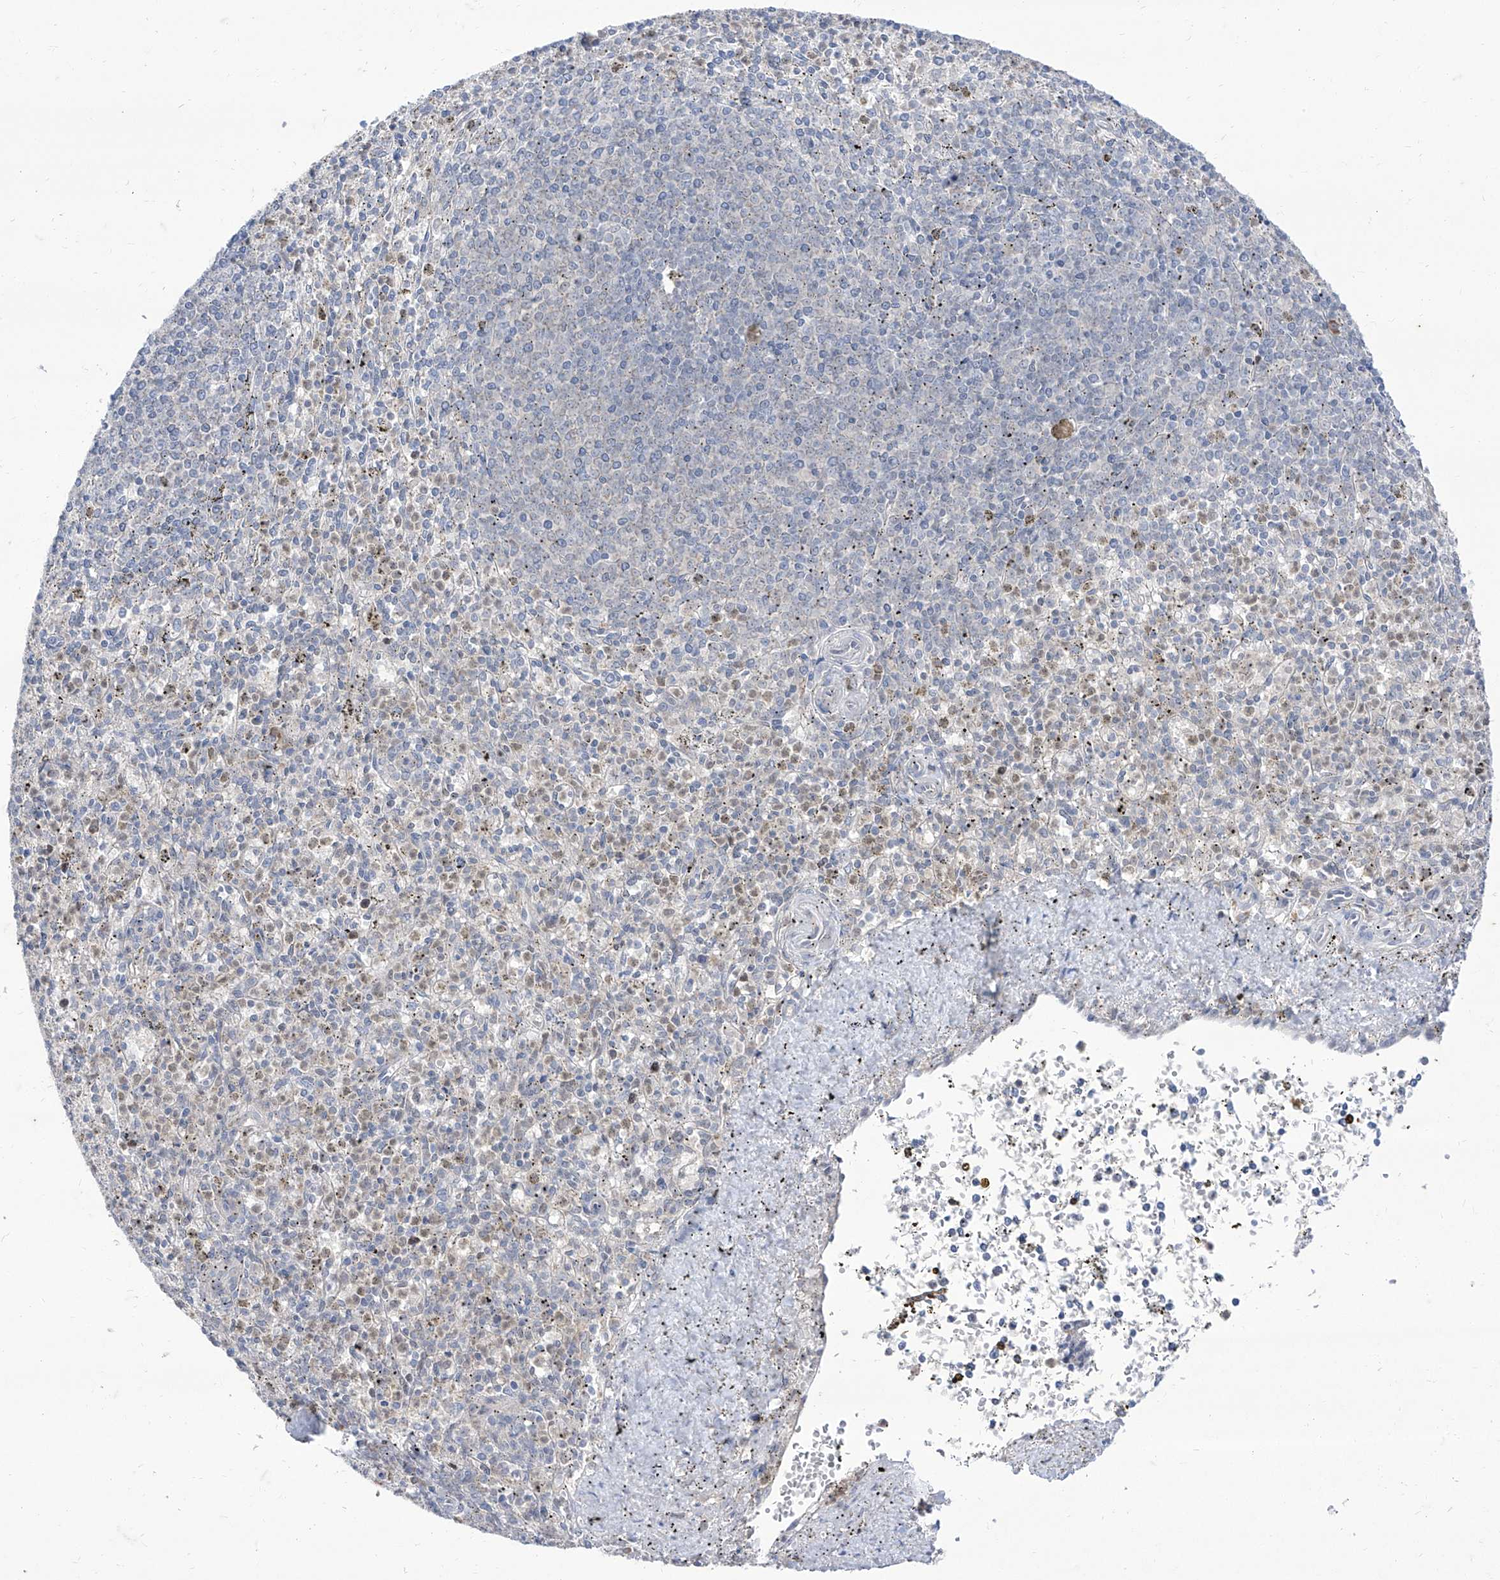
{"staining": {"intensity": "negative", "quantity": "none", "location": "none"}, "tissue": "spleen", "cell_type": "Cells in red pulp", "image_type": "normal", "snomed": [{"axis": "morphology", "description": "Normal tissue, NOS"}, {"axis": "topography", "description": "Spleen"}], "caption": "Human spleen stained for a protein using immunohistochemistry reveals no expression in cells in red pulp.", "gene": "BROX", "patient": {"sex": "male", "age": 72}}